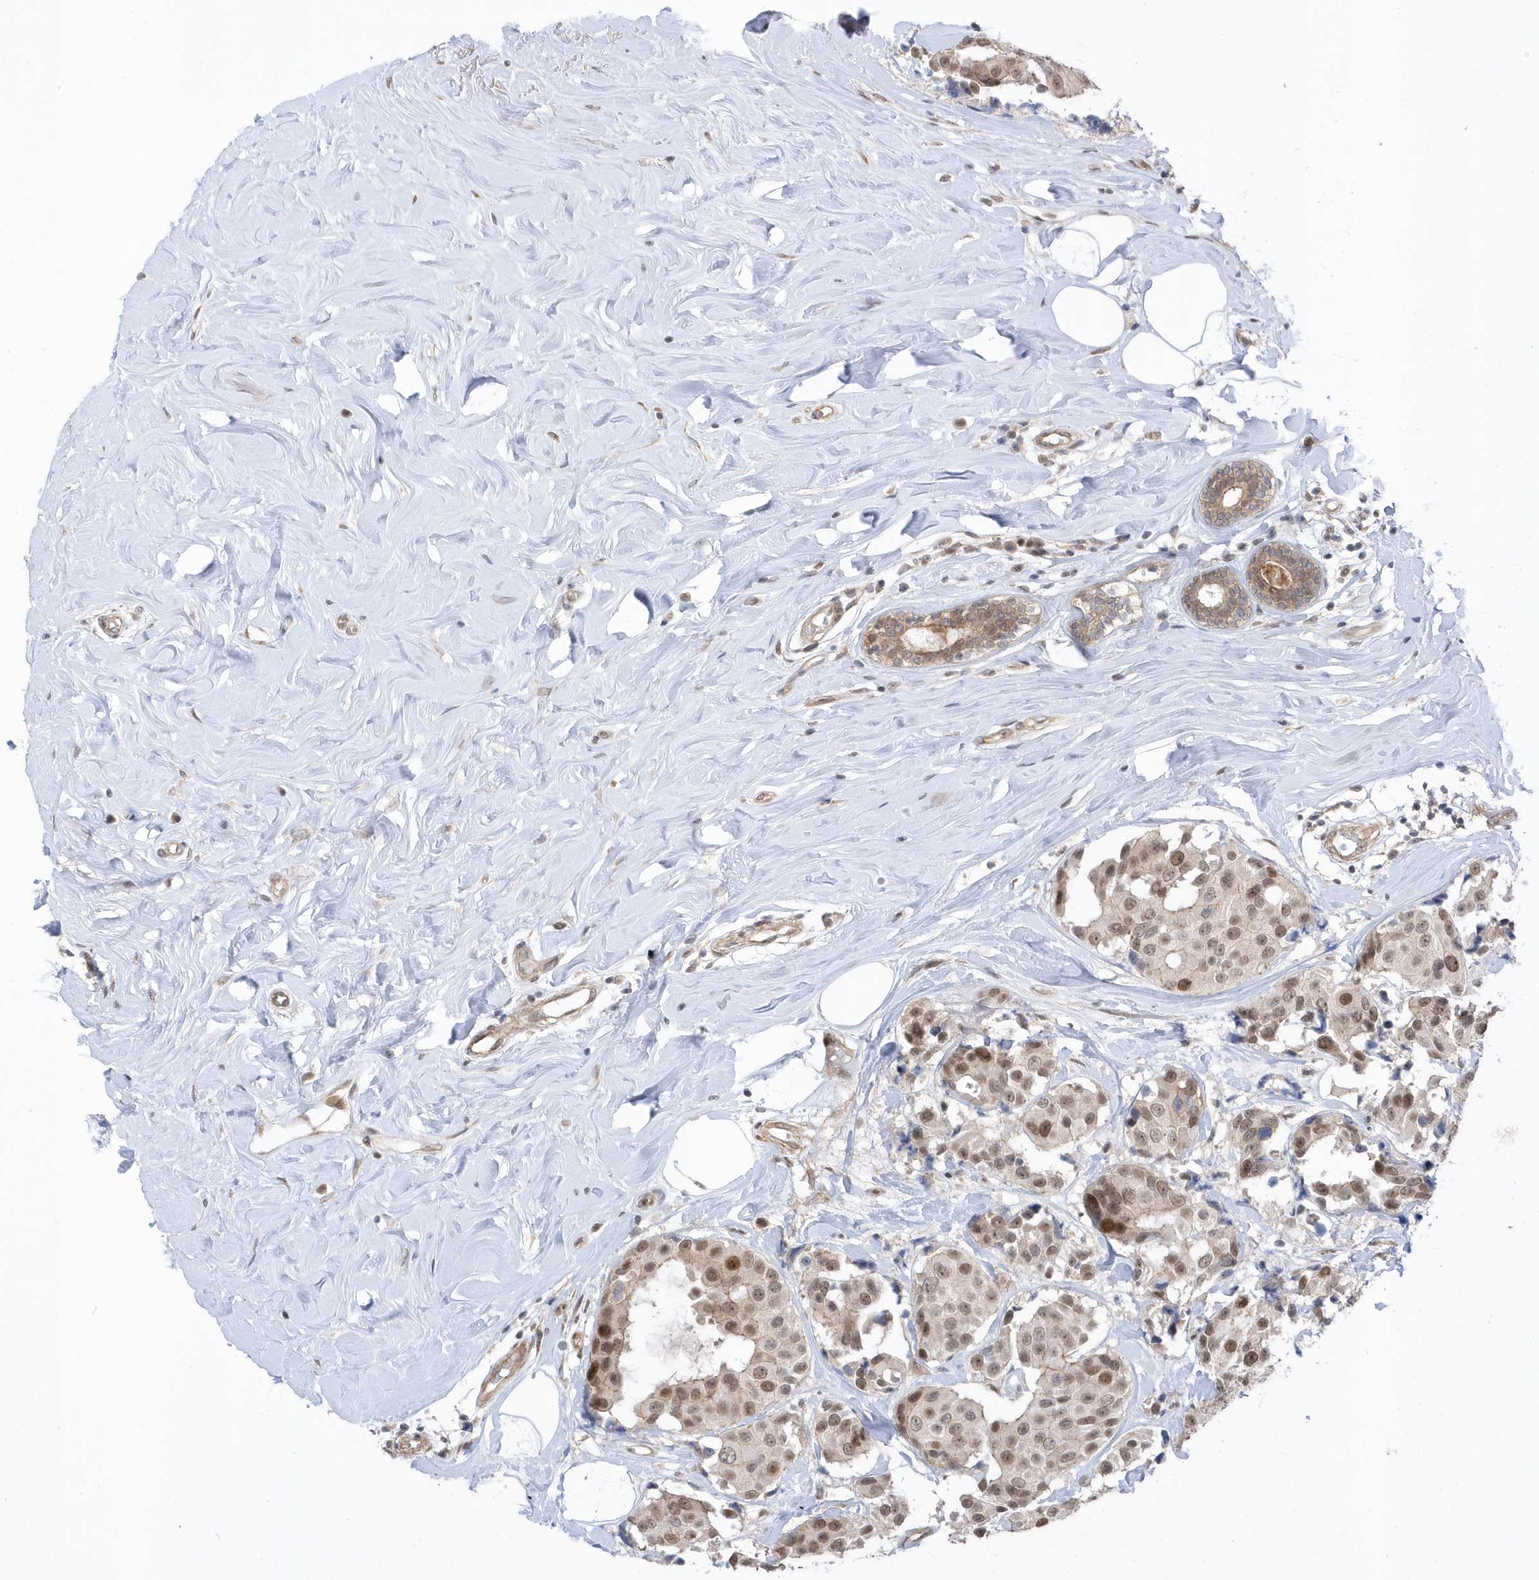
{"staining": {"intensity": "moderate", "quantity": ">75%", "location": "nuclear"}, "tissue": "breast cancer", "cell_type": "Tumor cells", "image_type": "cancer", "snomed": [{"axis": "morphology", "description": "Normal tissue, NOS"}, {"axis": "morphology", "description": "Duct carcinoma"}, {"axis": "topography", "description": "Breast"}], "caption": "There is medium levels of moderate nuclear staining in tumor cells of infiltrating ductal carcinoma (breast), as demonstrated by immunohistochemical staining (brown color).", "gene": "USP53", "patient": {"sex": "female", "age": 39}}